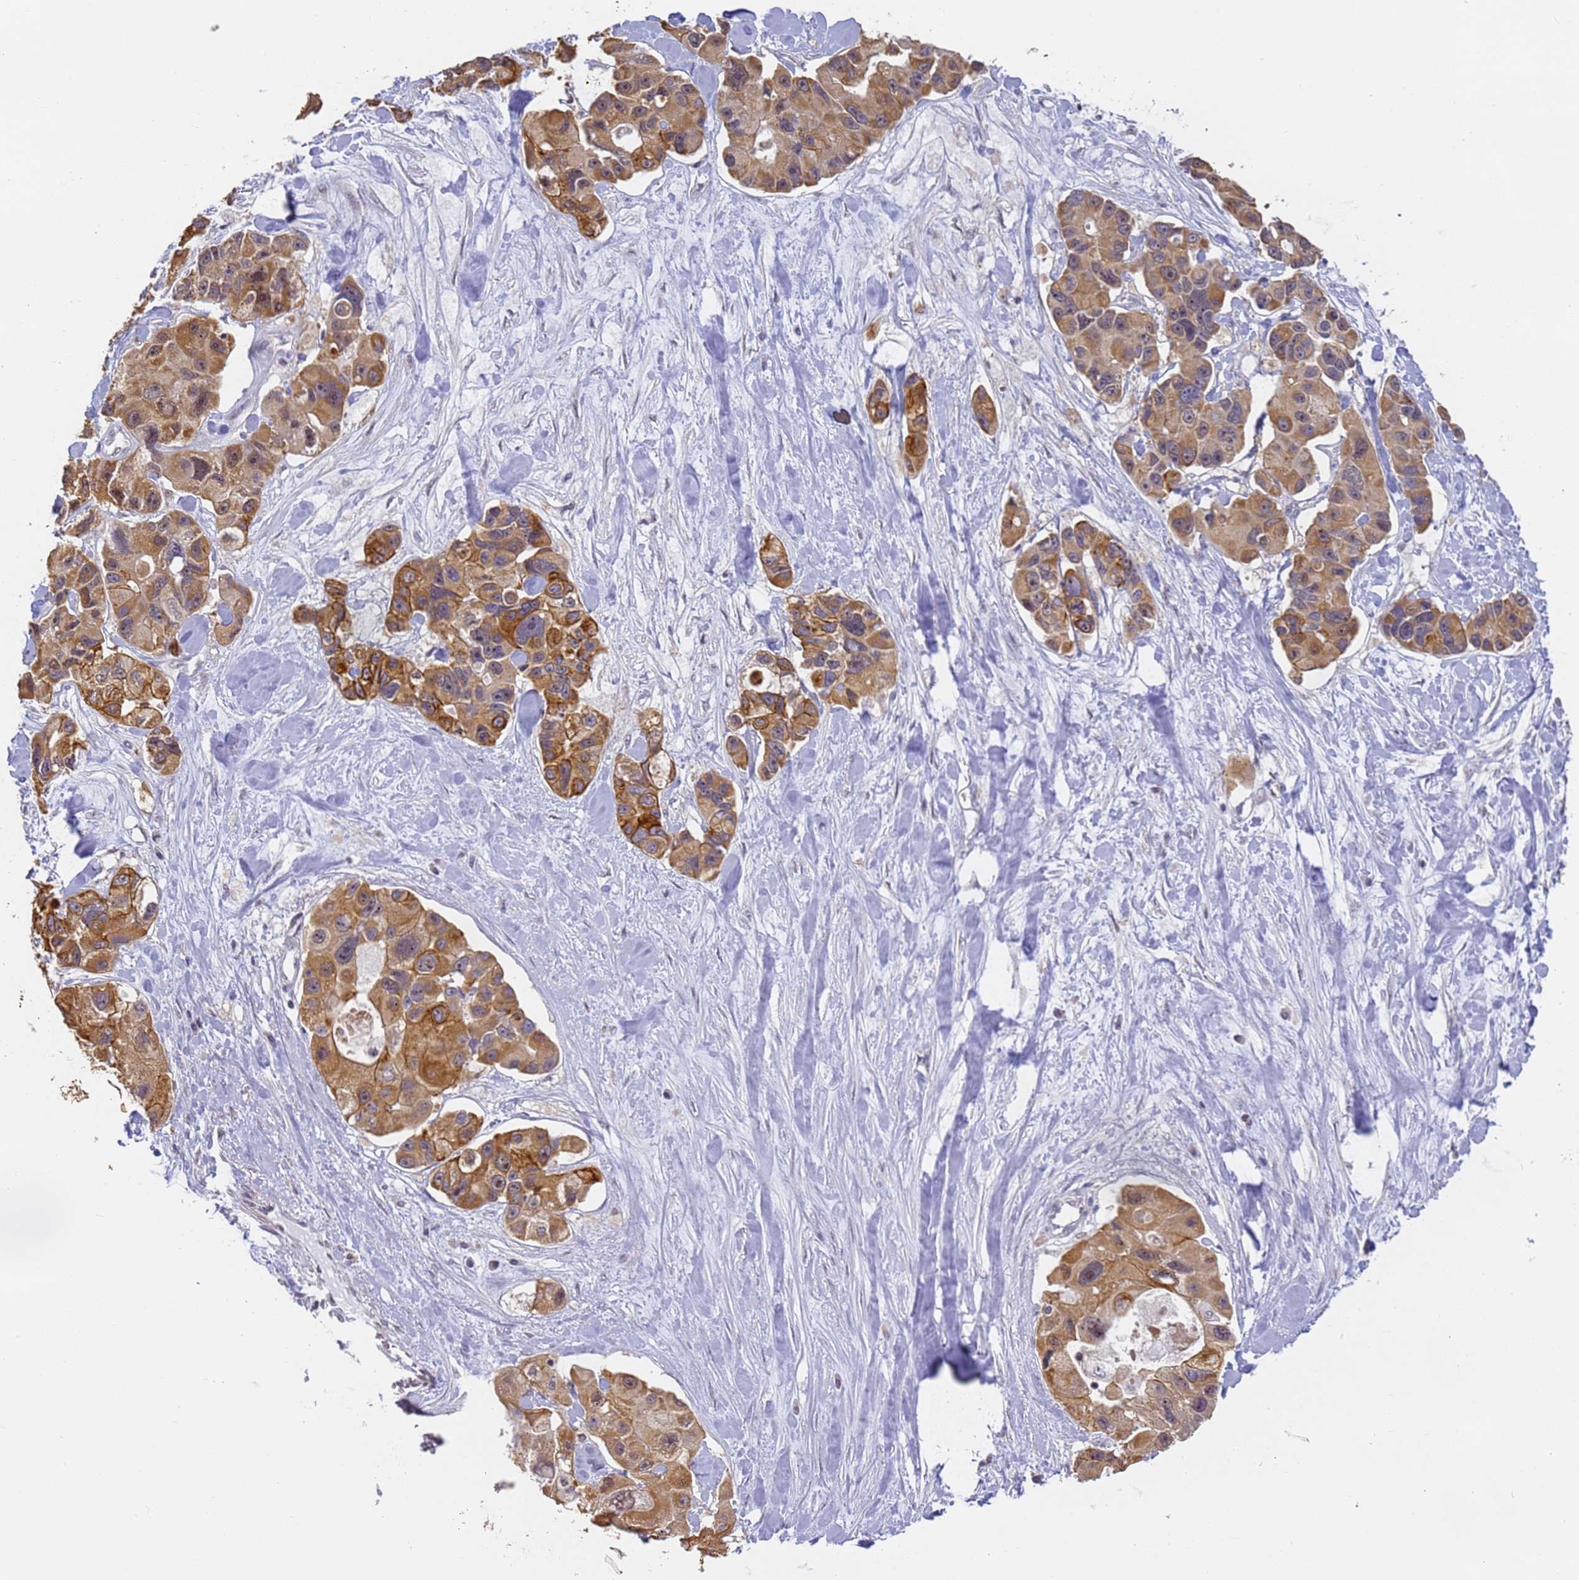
{"staining": {"intensity": "strong", "quantity": ">75%", "location": "cytoplasmic/membranous"}, "tissue": "lung cancer", "cell_type": "Tumor cells", "image_type": "cancer", "snomed": [{"axis": "morphology", "description": "Adenocarcinoma, NOS"}, {"axis": "topography", "description": "Lung"}], "caption": "Protein staining displays strong cytoplasmic/membranous positivity in about >75% of tumor cells in lung cancer.", "gene": "VWA3A", "patient": {"sex": "female", "age": 54}}